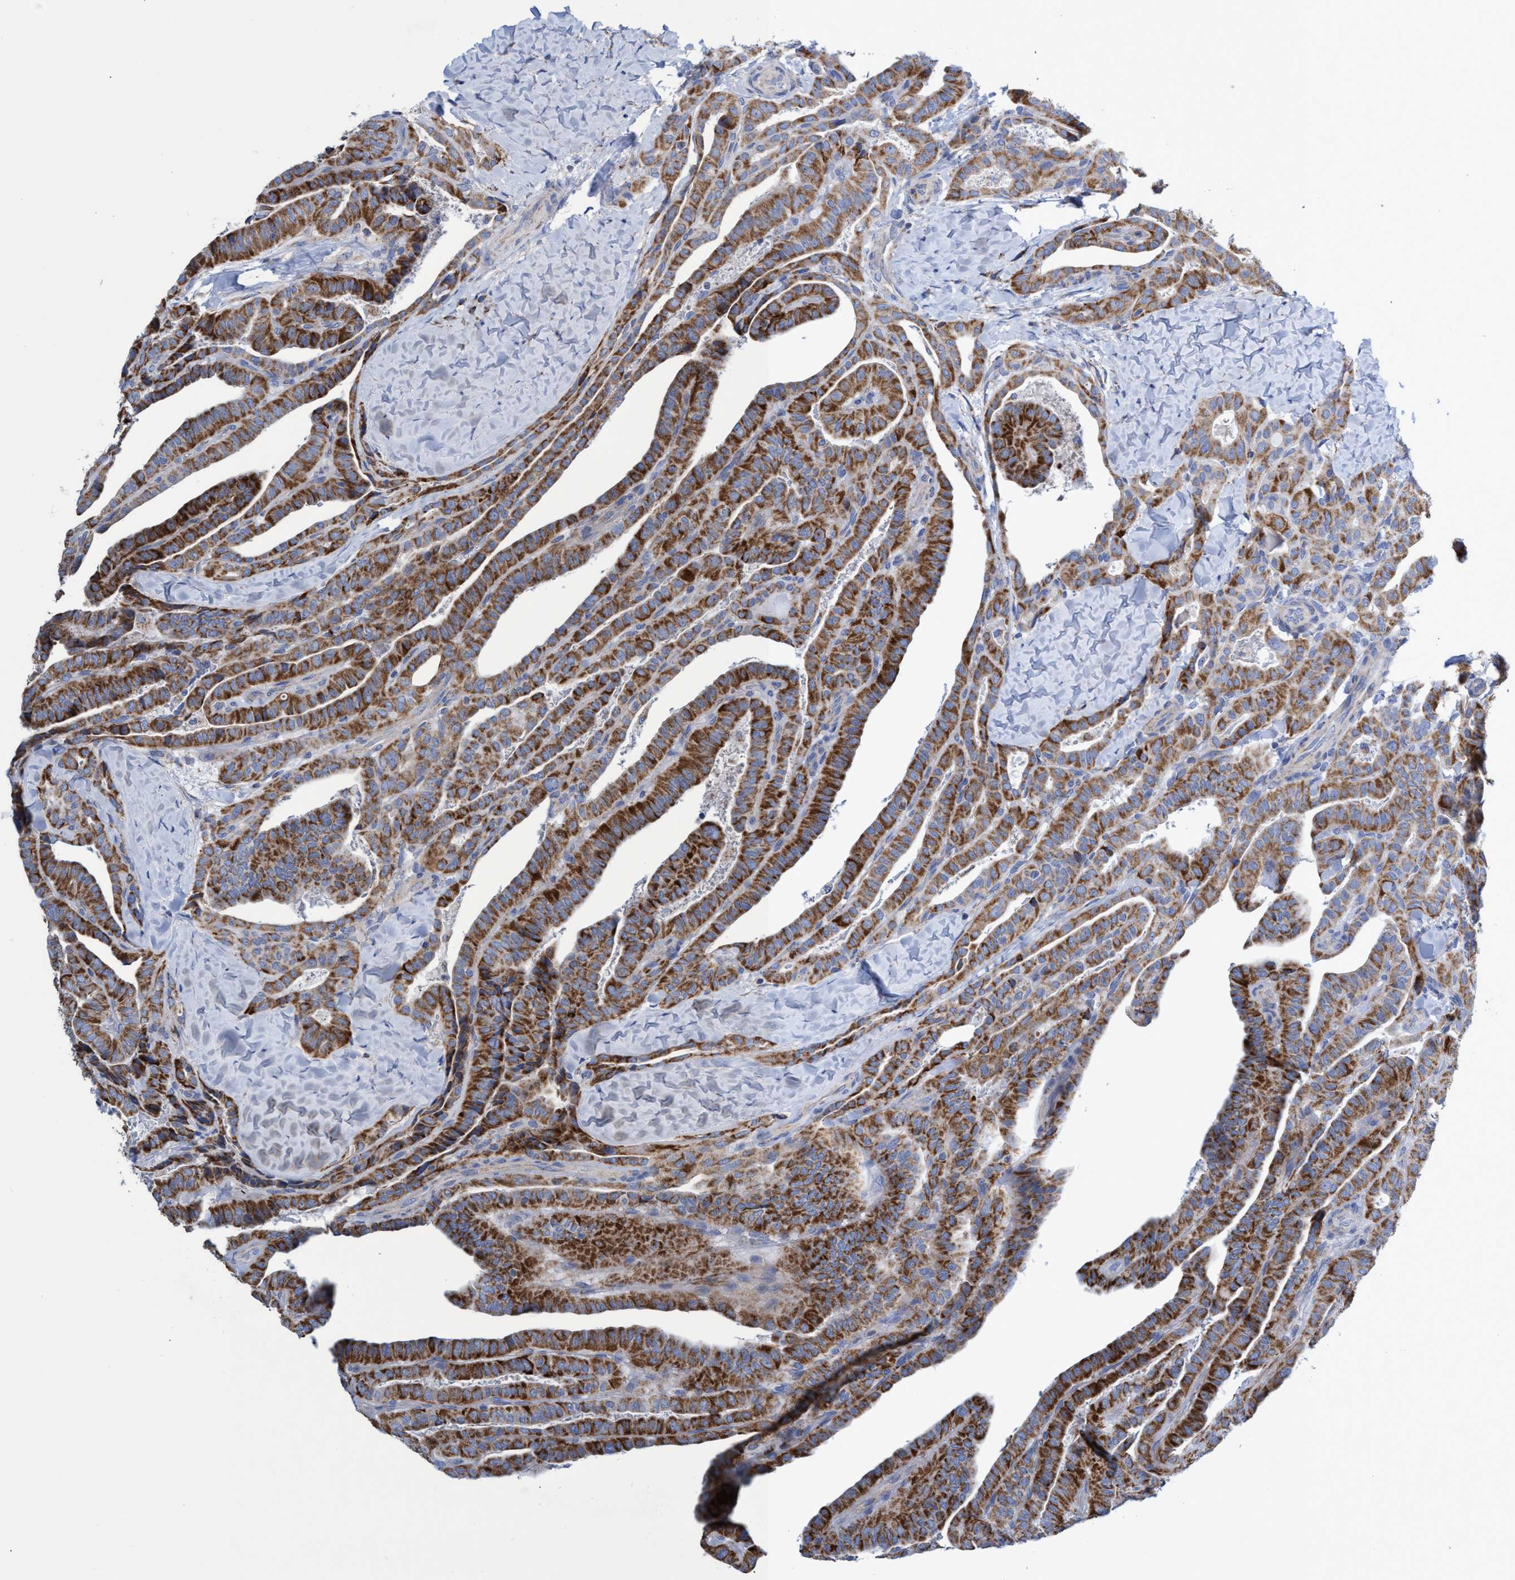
{"staining": {"intensity": "strong", "quantity": ">75%", "location": "cytoplasmic/membranous"}, "tissue": "thyroid cancer", "cell_type": "Tumor cells", "image_type": "cancer", "snomed": [{"axis": "morphology", "description": "Papillary adenocarcinoma, NOS"}, {"axis": "topography", "description": "Thyroid gland"}], "caption": "There is high levels of strong cytoplasmic/membranous expression in tumor cells of thyroid papillary adenocarcinoma, as demonstrated by immunohistochemical staining (brown color).", "gene": "ZNF750", "patient": {"sex": "male", "age": 77}}